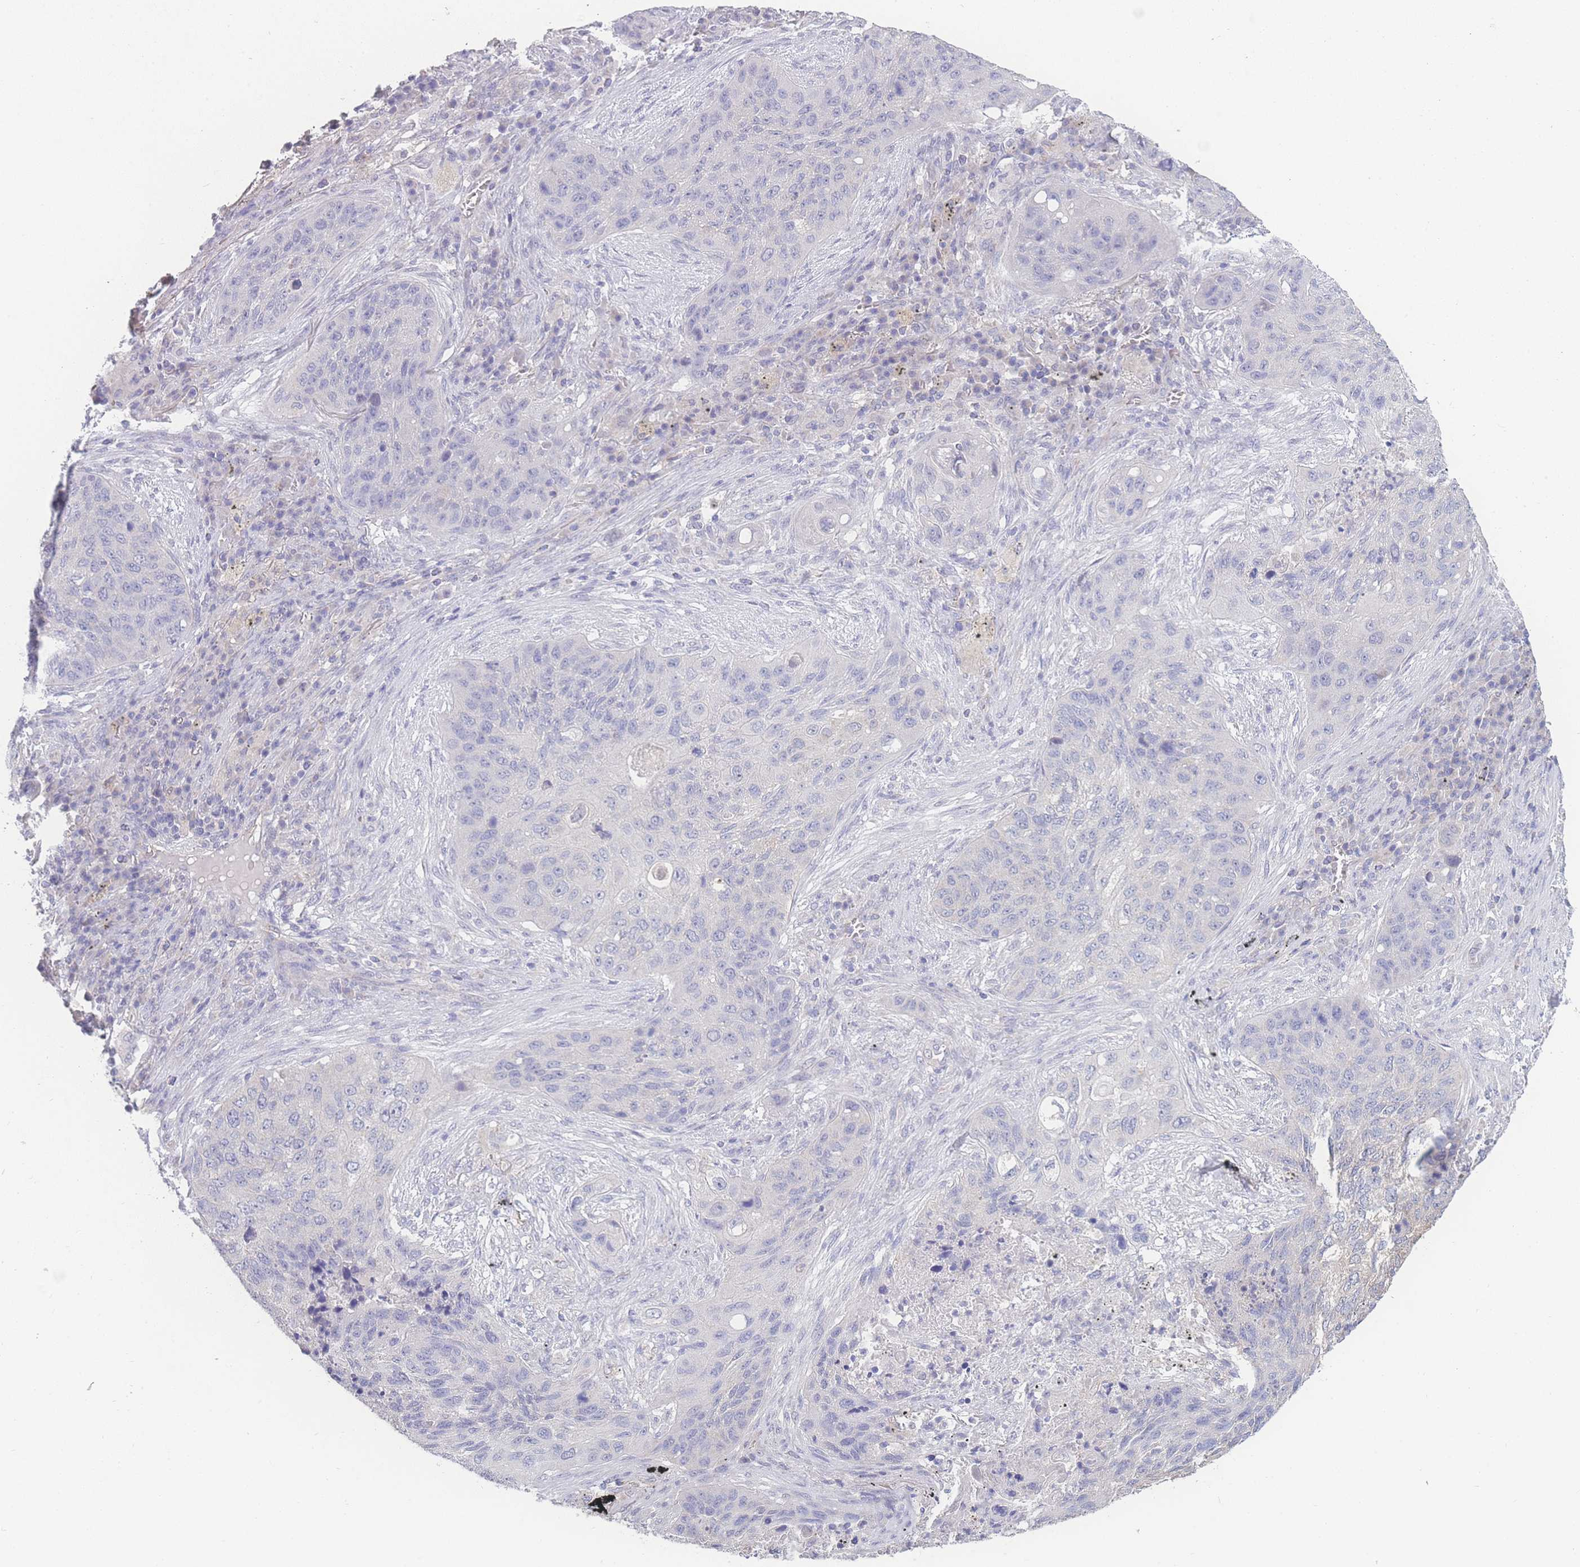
{"staining": {"intensity": "negative", "quantity": "none", "location": "none"}, "tissue": "lung cancer", "cell_type": "Tumor cells", "image_type": "cancer", "snomed": [{"axis": "morphology", "description": "Squamous cell carcinoma, NOS"}, {"axis": "topography", "description": "Lung"}], "caption": "Tumor cells show no significant positivity in squamous cell carcinoma (lung). (DAB immunohistochemistry with hematoxylin counter stain).", "gene": "GIPR", "patient": {"sex": "female", "age": 63}}